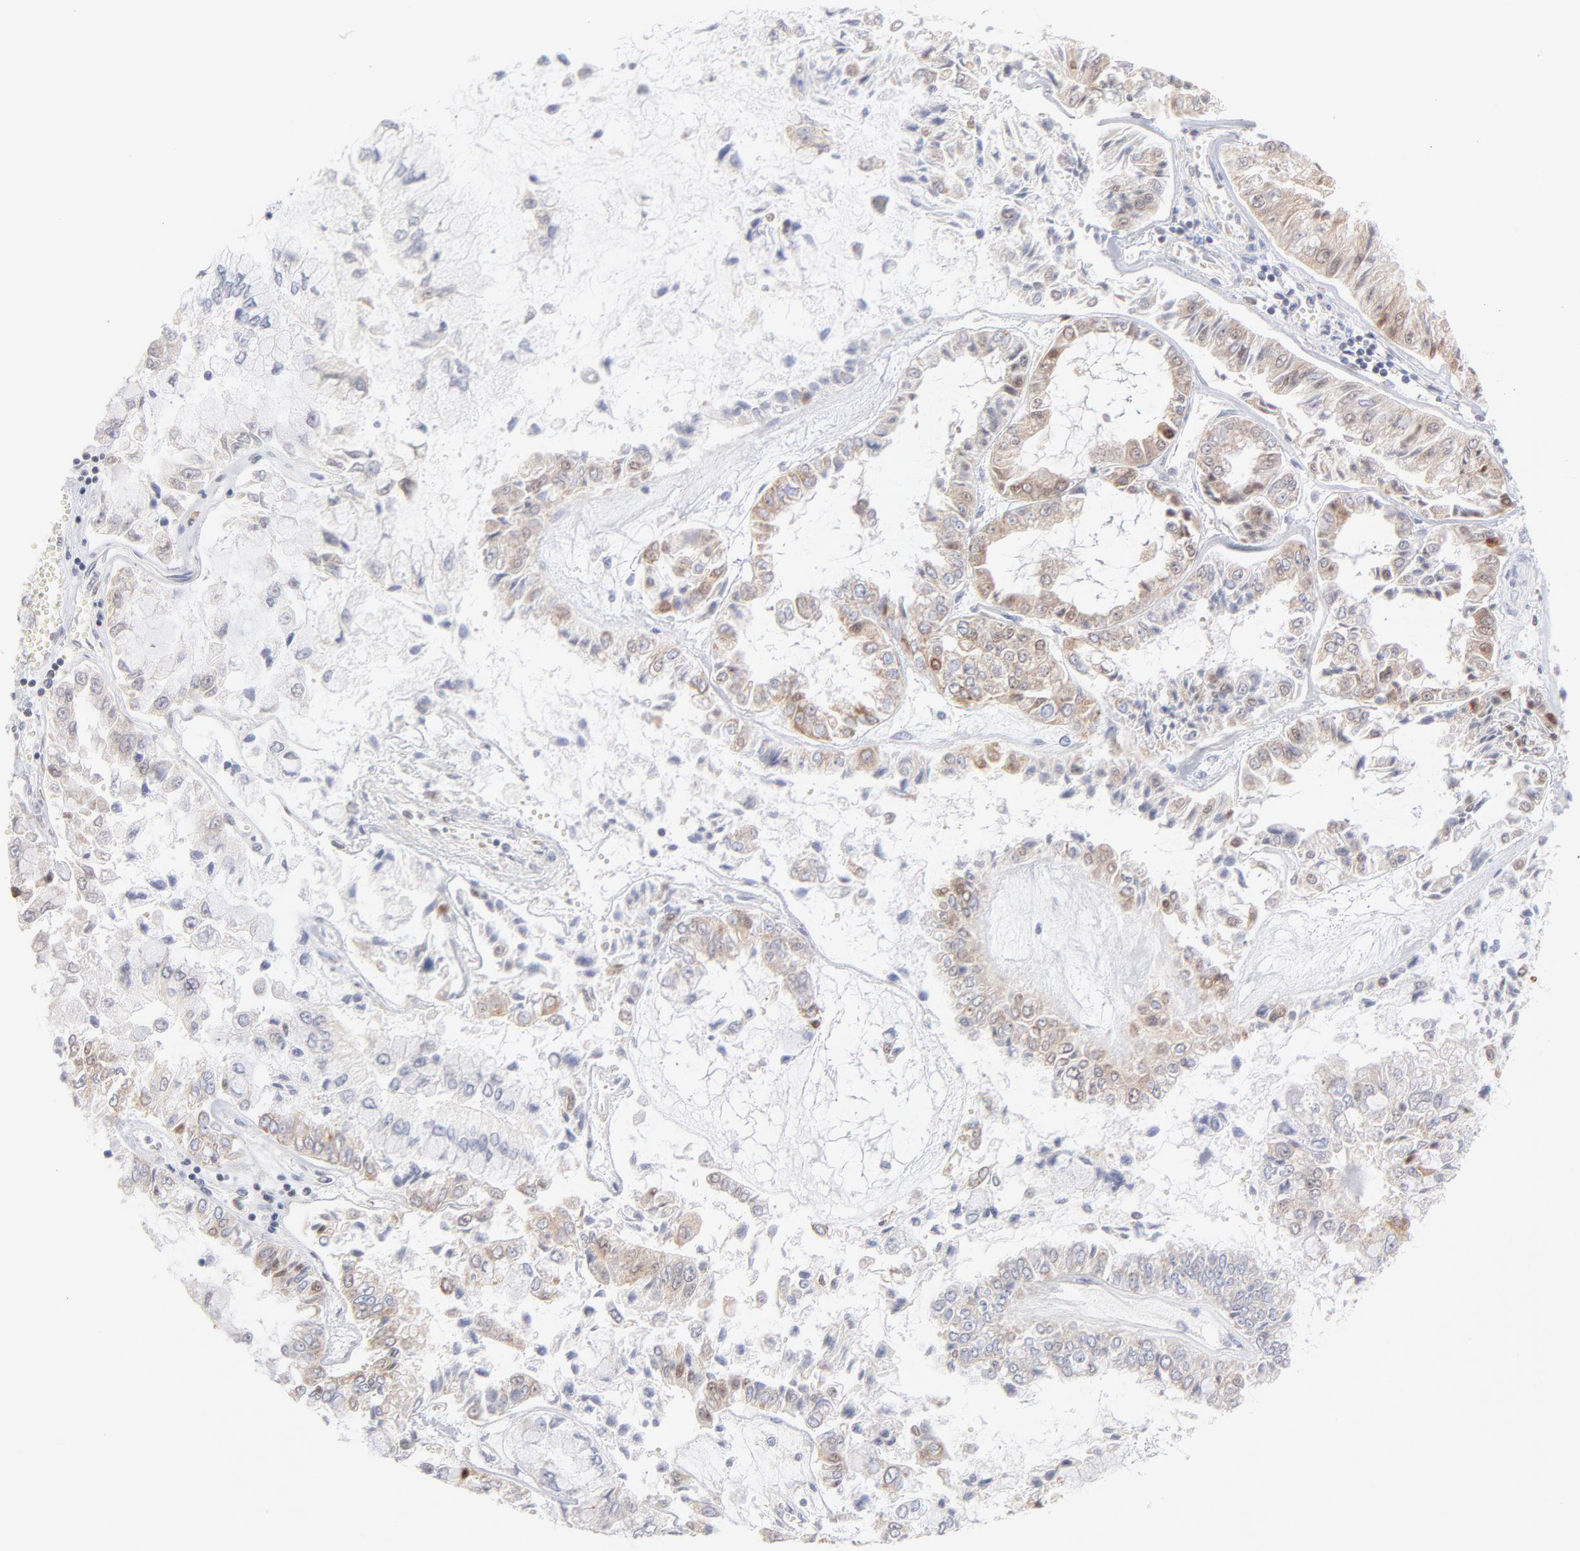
{"staining": {"intensity": "weak", "quantity": "<25%", "location": "cytoplasmic/membranous"}, "tissue": "liver cancer", "cell_type": "Tumor cells", "image_type": "cancer", "snomed": [{"axis": "morphology", "description": "Cholangiocarcinoma"}, {"axis": "topography", "description": "Liver"}], "caption": "The micrograph displays no significant expression in tumor cells of liver cholangiocarcinoma. (DAB (3,3'-diaminobenzidine) IHC visualized using brightfield microscopy, high magnification).", "gene": "TIMM8A", "patient": {"sex": "female", "age": 79}}